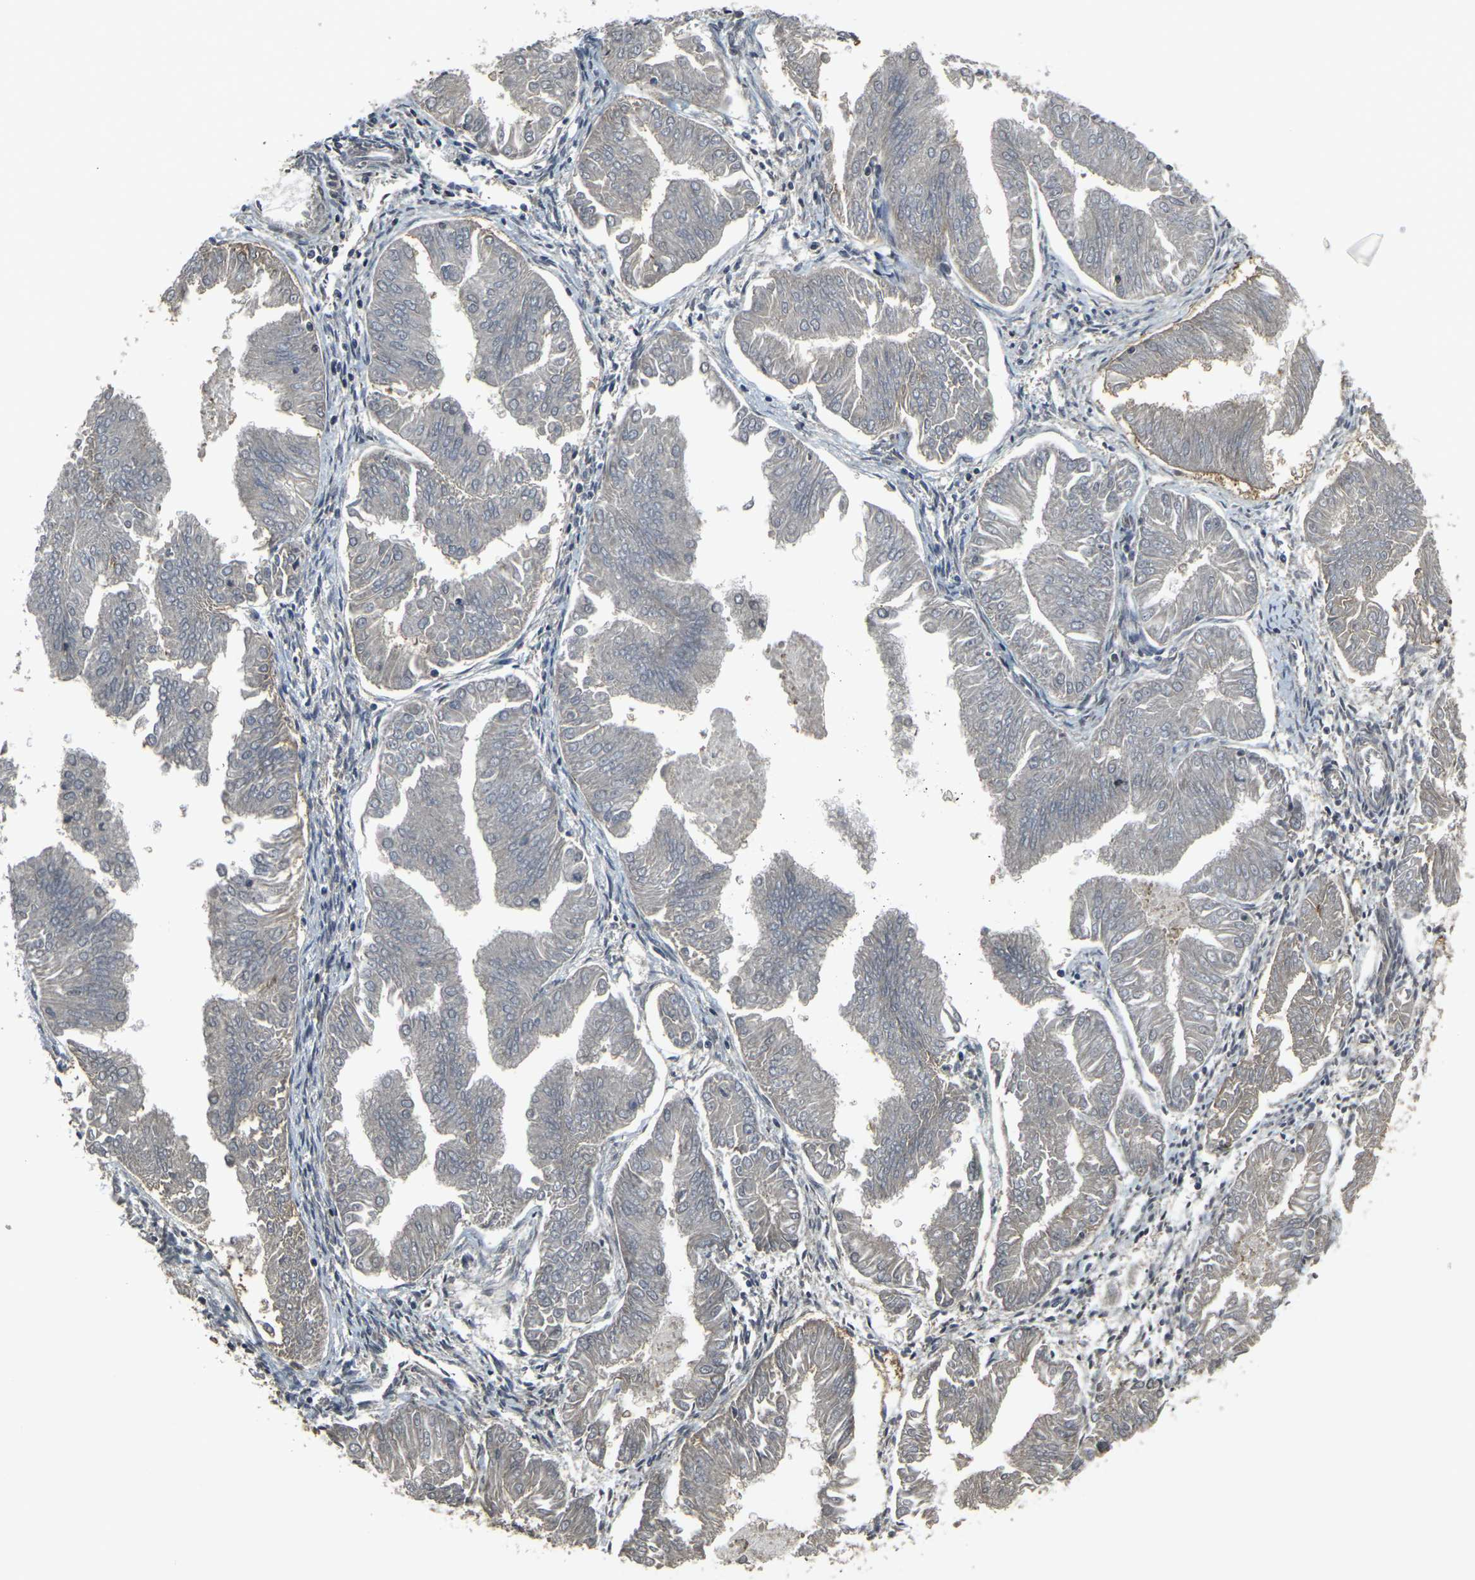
{"staining": {"intensity": "negative", "quantity": "none", "location": "none"}, "tissue": "endometrial cancer", "cell_type": "Tumor cells", "image_type": "cancer", "snomed": [{"axis": "morphology", "description": "Adenocarcinoma, NOS"}, {"axis": "topography", "description": "Endometrium"}], "caption": "Human endometrial adenocarcinoma stained for a protein using IHC exhibits no positivity in tumor cells.", "gene": "PRKACB", "patient": {"sex": "female", "age": 53}}